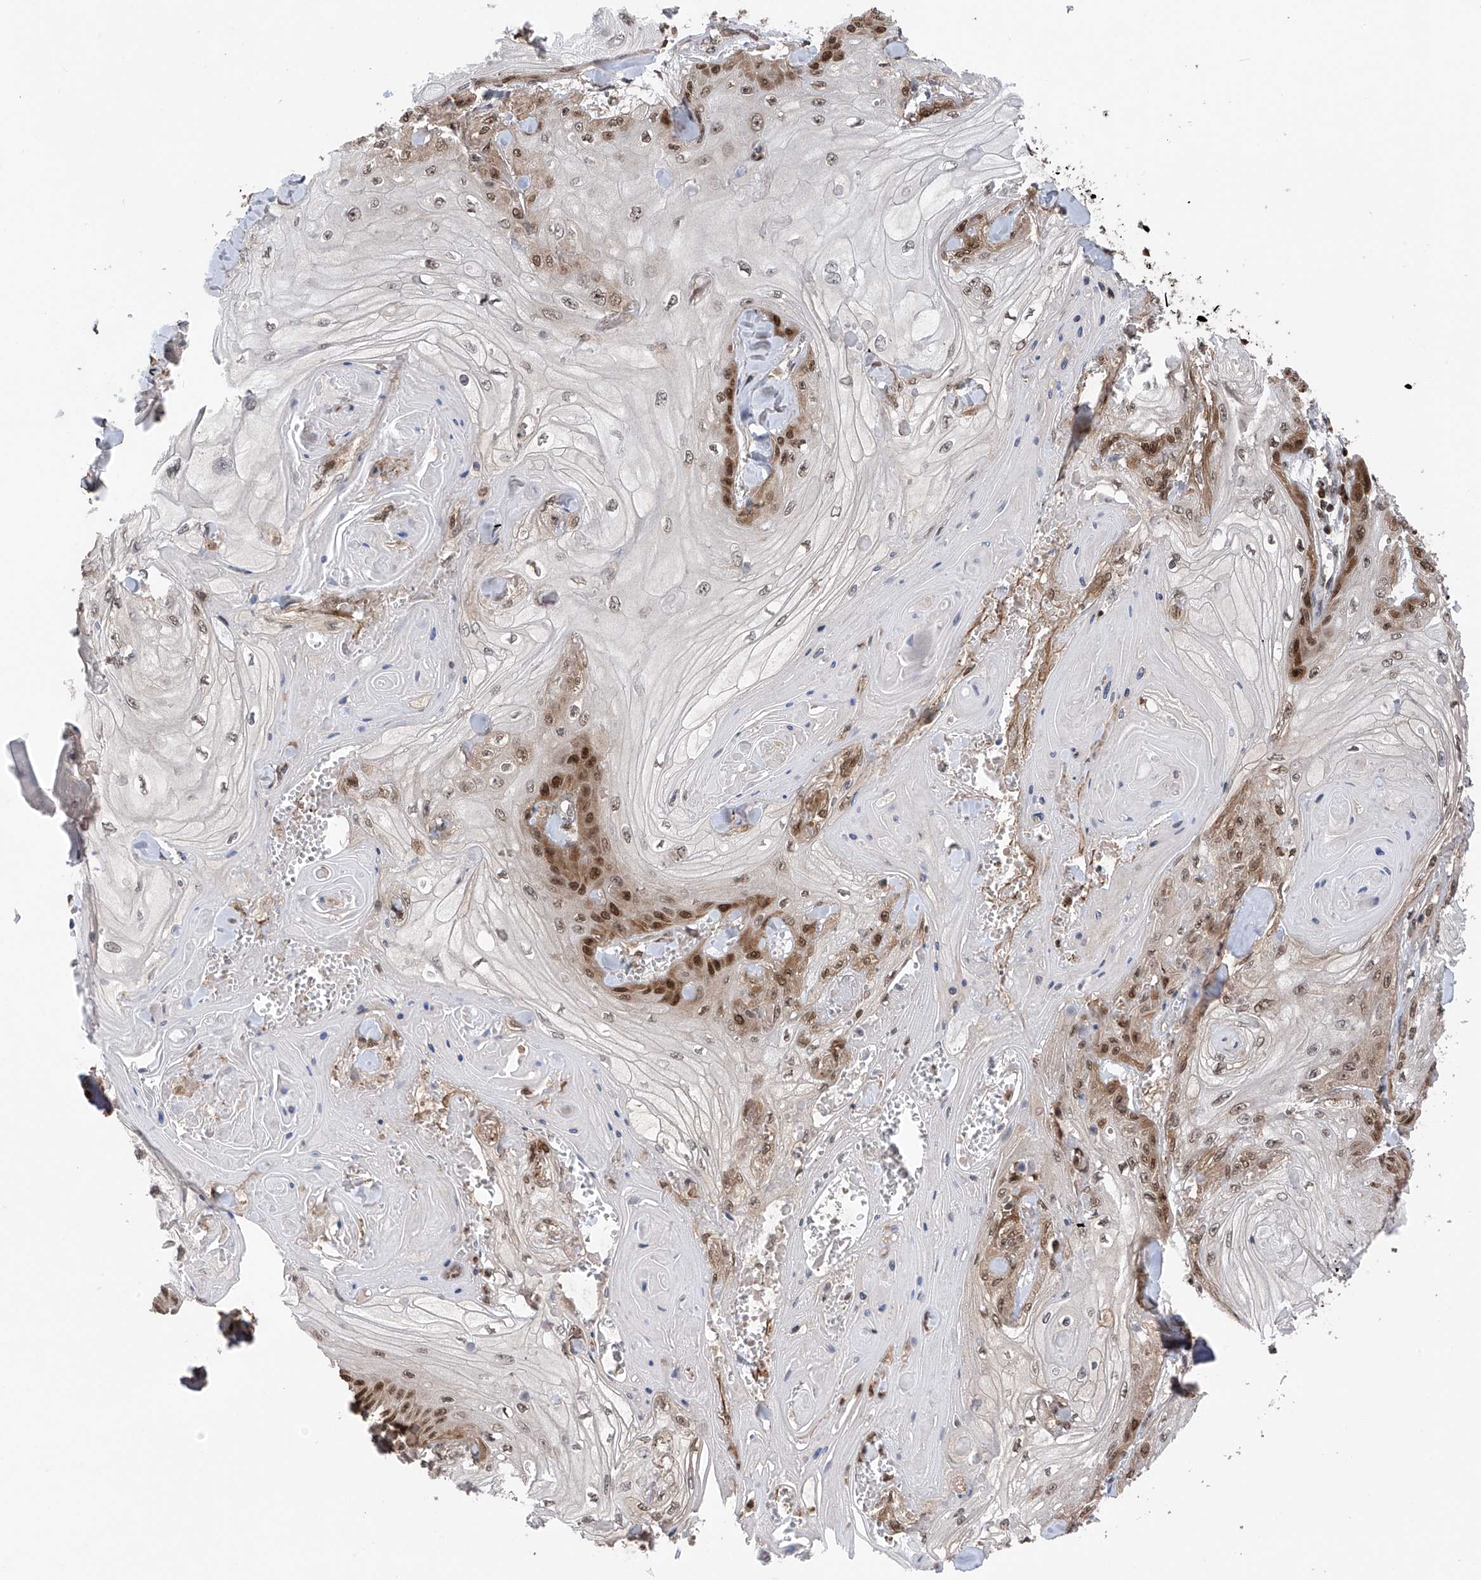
{"staining": {"intensity": "strong", "quantity": "<25%", "location": "cytoplasmic/membranous,nuclear"}, "tissue": "skin cancer", "cell_type": "Tumor cells", "image_type": "cancer", "snomed": [{"axis": "morphology", "description": "Squamous cell carcinoma, NOS"}, {"axis": "topography", "description": "Skin"}], "caption": "Skin squamous cell carcinoma stained for a protein (brown) displays strong cytoplasmic/membranous and nuclear positive positivity in approximately <25% of tumor cells.", "gene": "DNAJC9", "patient": {"sex": "male", "age": 74}}